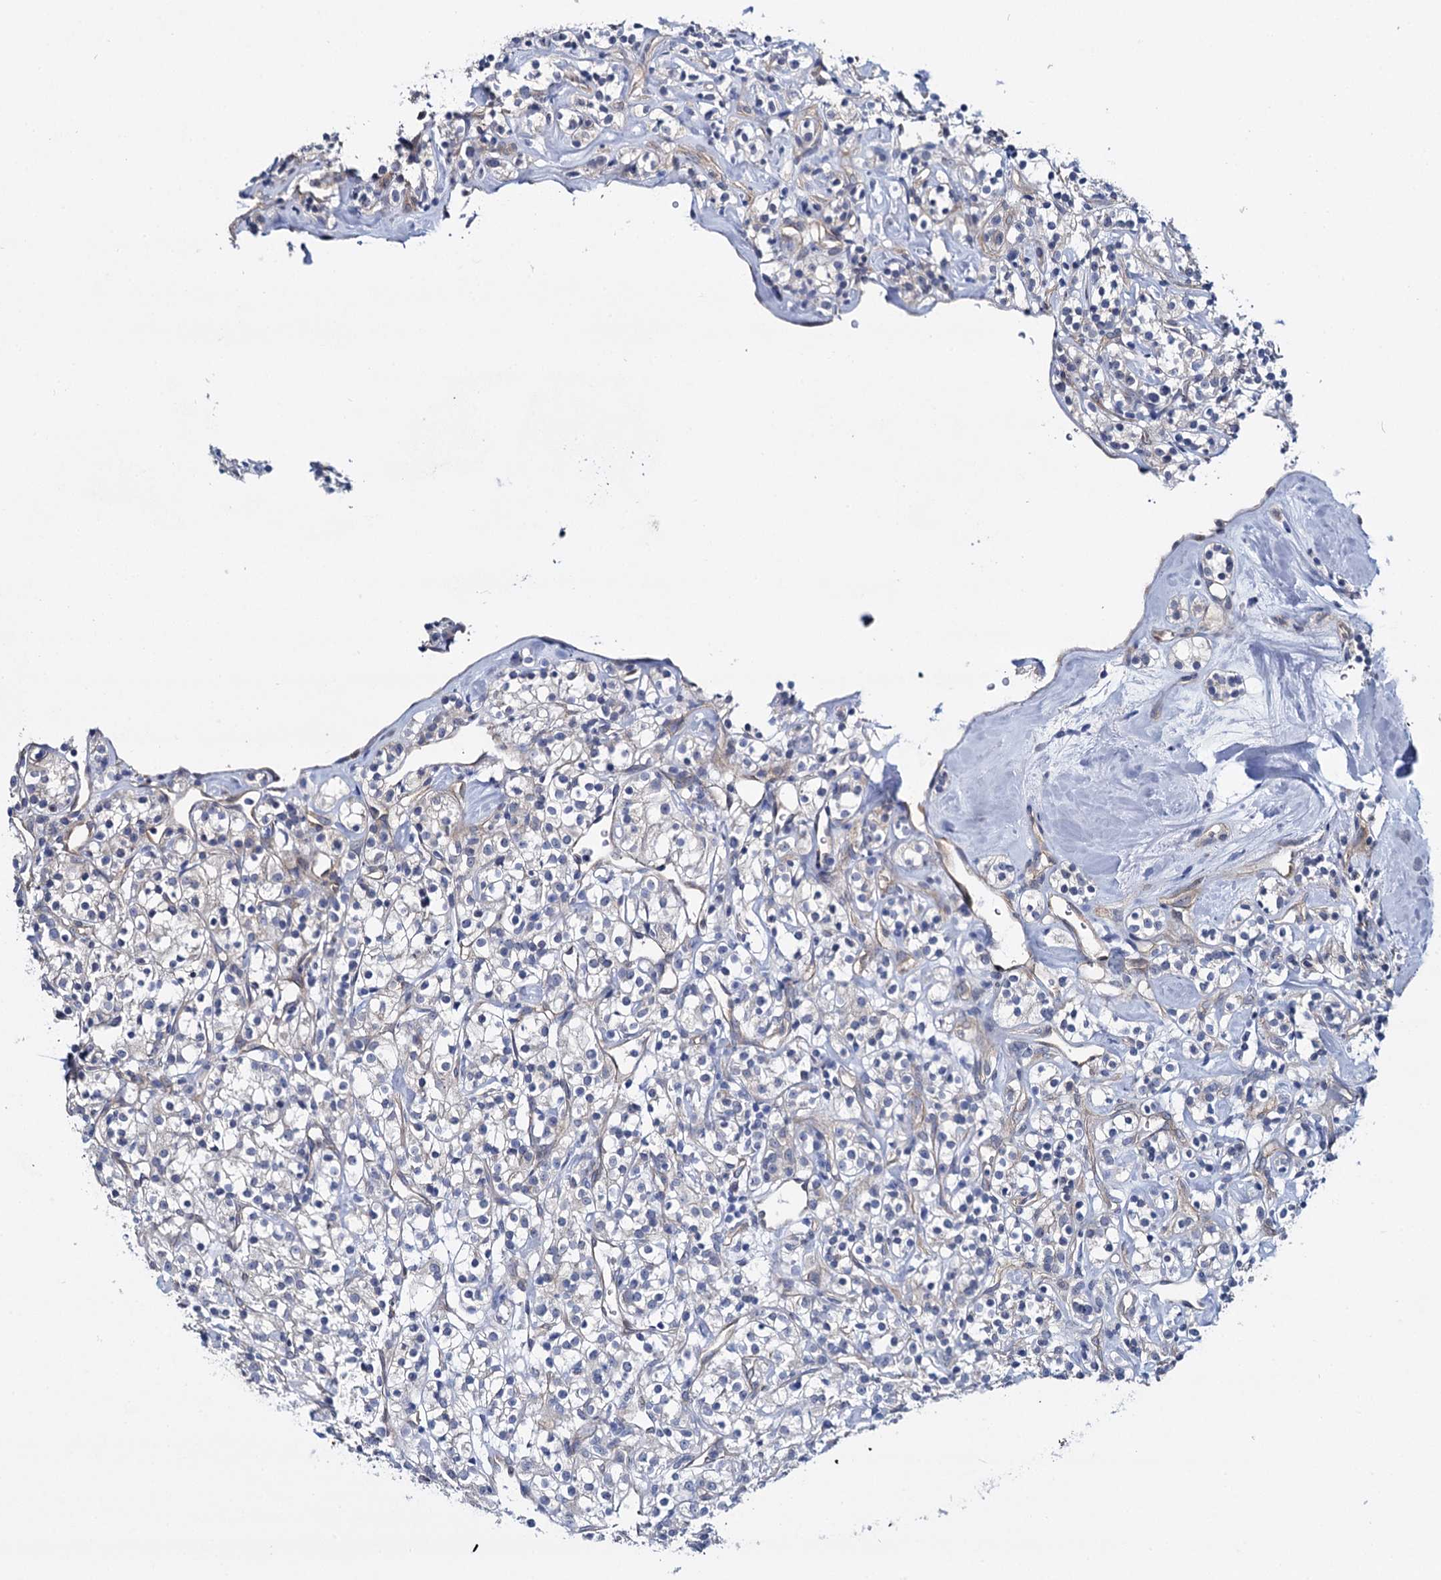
{"staining": {"intensity": "negative", "quantity": "none", "location": "none"}, "tissue": "renal cancer", "cell_type": "Tumor cells", "image_type": "cancer", "snomed": [{"axis": "morphology", "description": "Adenocarcinoma, NOS"}, {"axis": "topography", "description": "Kidney"}], "caption": "There is no significant expression in tumor cells of renal cancer. (Immunohistochemistry (ihc), brightfield microscopy, high magnification).", "gene": "STXBP1", "patient": {"sex": "male", "age": 77}}